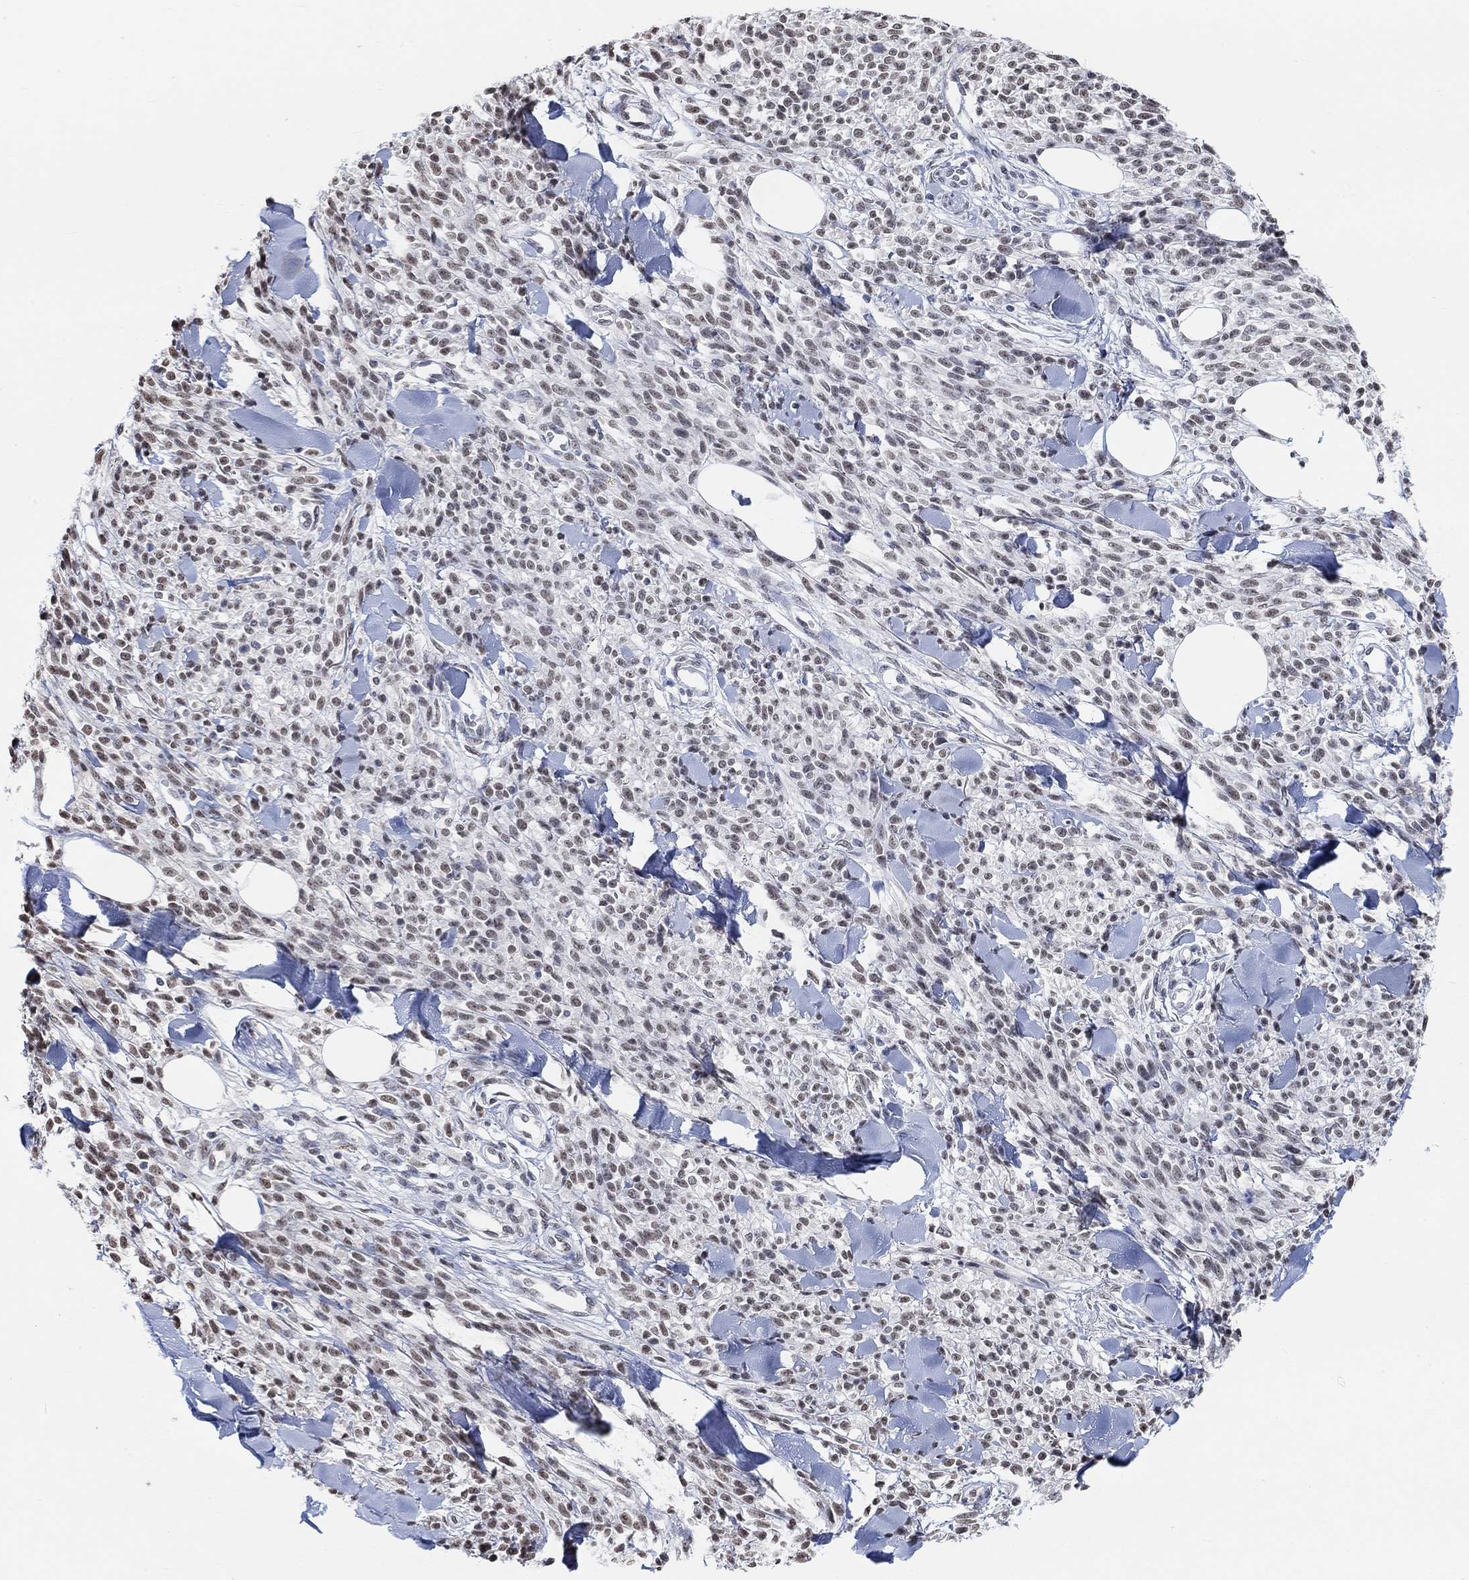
{"staining": {"intensity": "weak", "quantity": ">75%", "location": "nuclear"}, "tissue": "melanoma", "cell_type": "Tumor cells", "image_type": "cancer", "snomed": [{"axis": "morphology", "description": "Malignant melanoma, NOS"}, {"axis": "topography", "description": "Skin"}, {"axis": "topography", "description": "Skin of trunk"}], "caption": "Malignant melanoma was stained to show a protein in brown. There is low levels of weak nuclear staining in approximately >75% of tumor cells.", "gene": "PURG", "patient": {"sex": "male", "age": 74}}